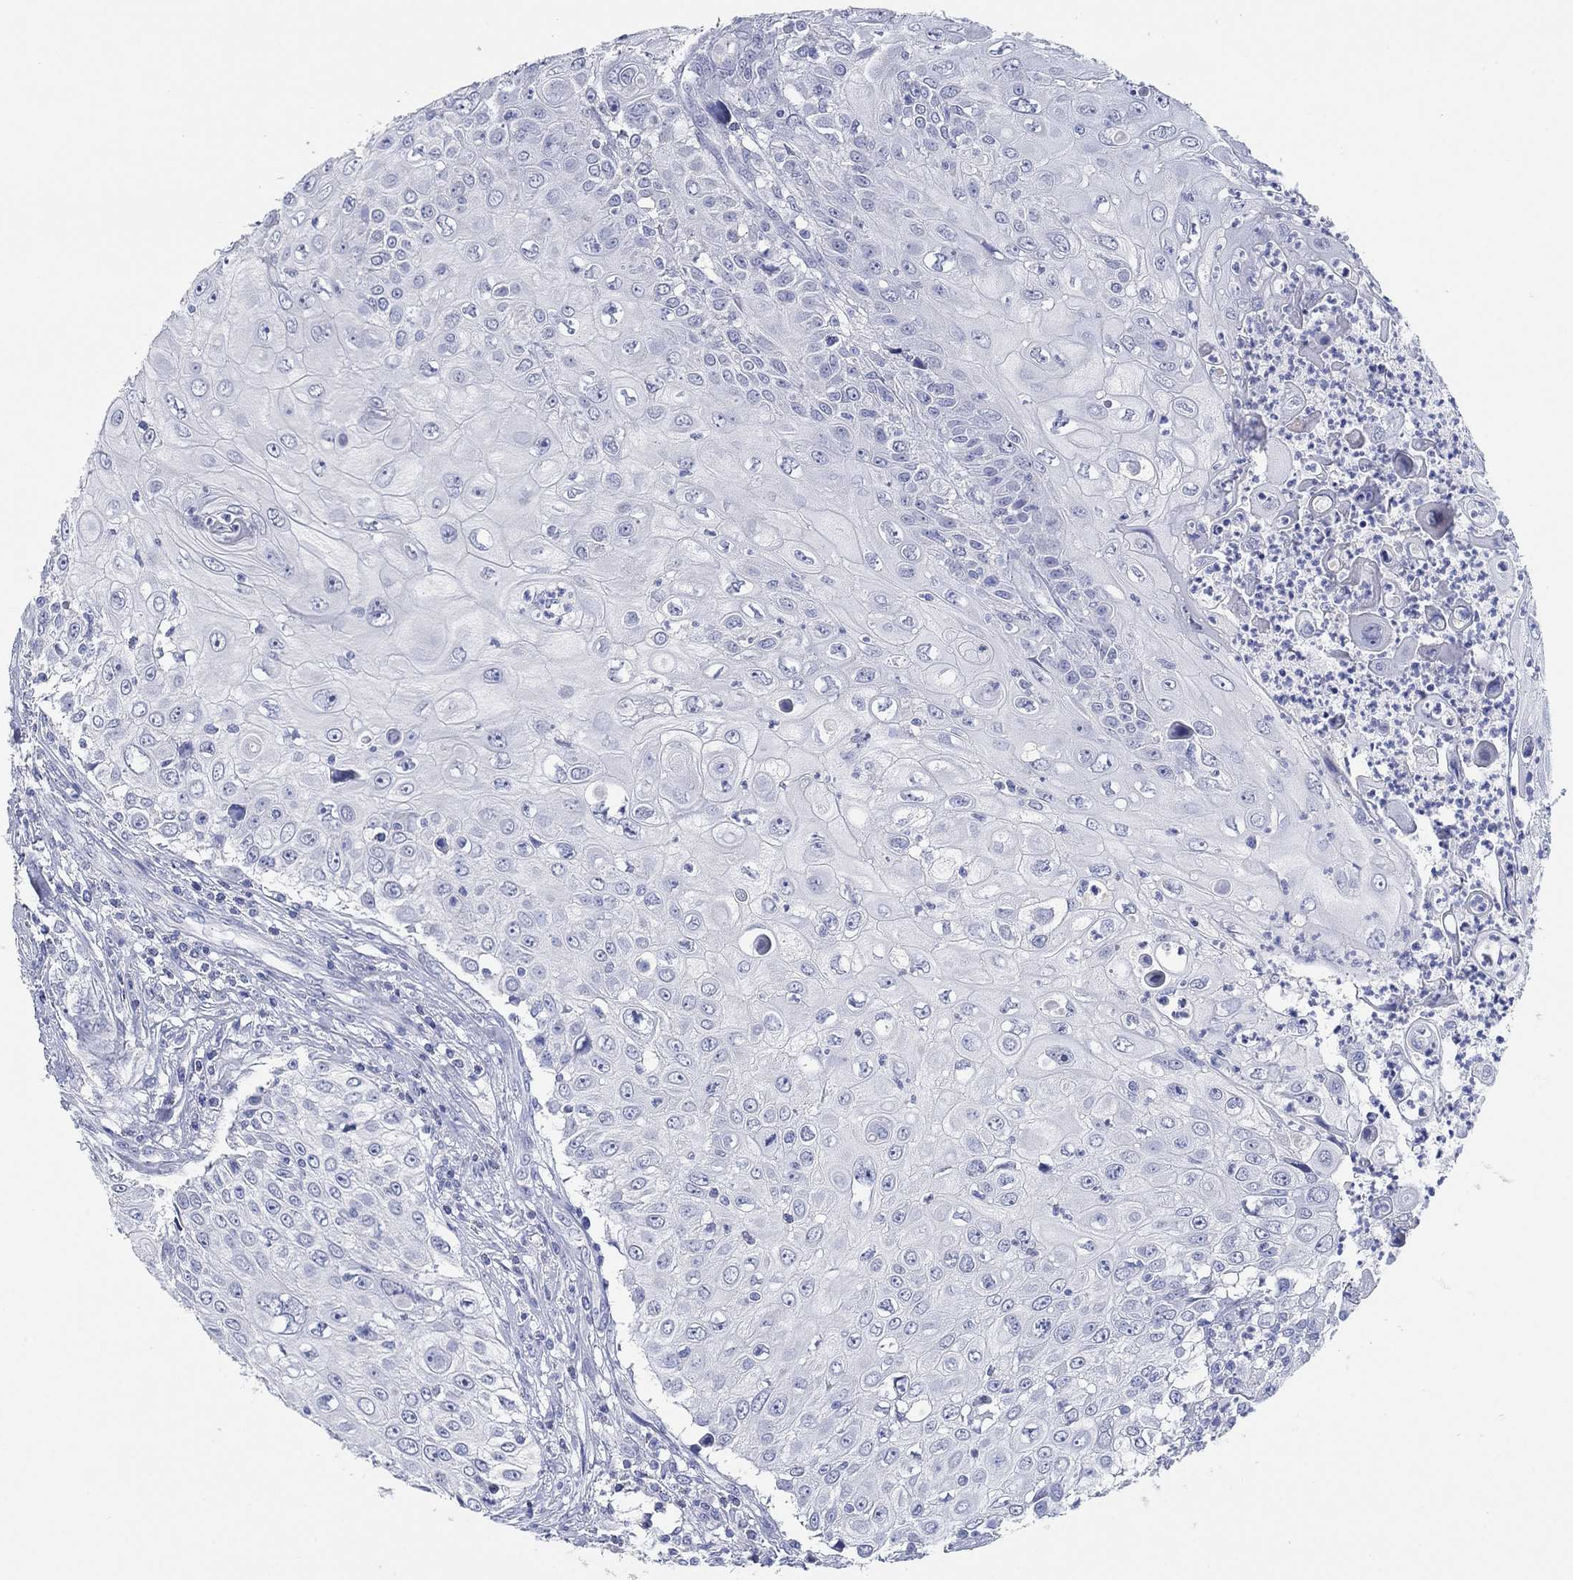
{"staining": {"intensity": "negative", "quantity": "none", "location": "none"}, "tissue": "urothelial cancer", "cell_type": "Tumor cells", "image_type": "cancer", "snomed": [{"axis": "morphology", "description": "Urothelial carcinoma, High grade"}, {"axis": "topography", "description": "Urinary bladder"}], "caption": "Tumor cells are negative for brown protein staining in high-grade urothelial carcinoma. Brightfield microscopy of IHC stained with DAB (brown) and hematoxylin (blue), captured at high magnification.", "gene": "POU5F1", "patient": {"sex": "female", "age": 79}}